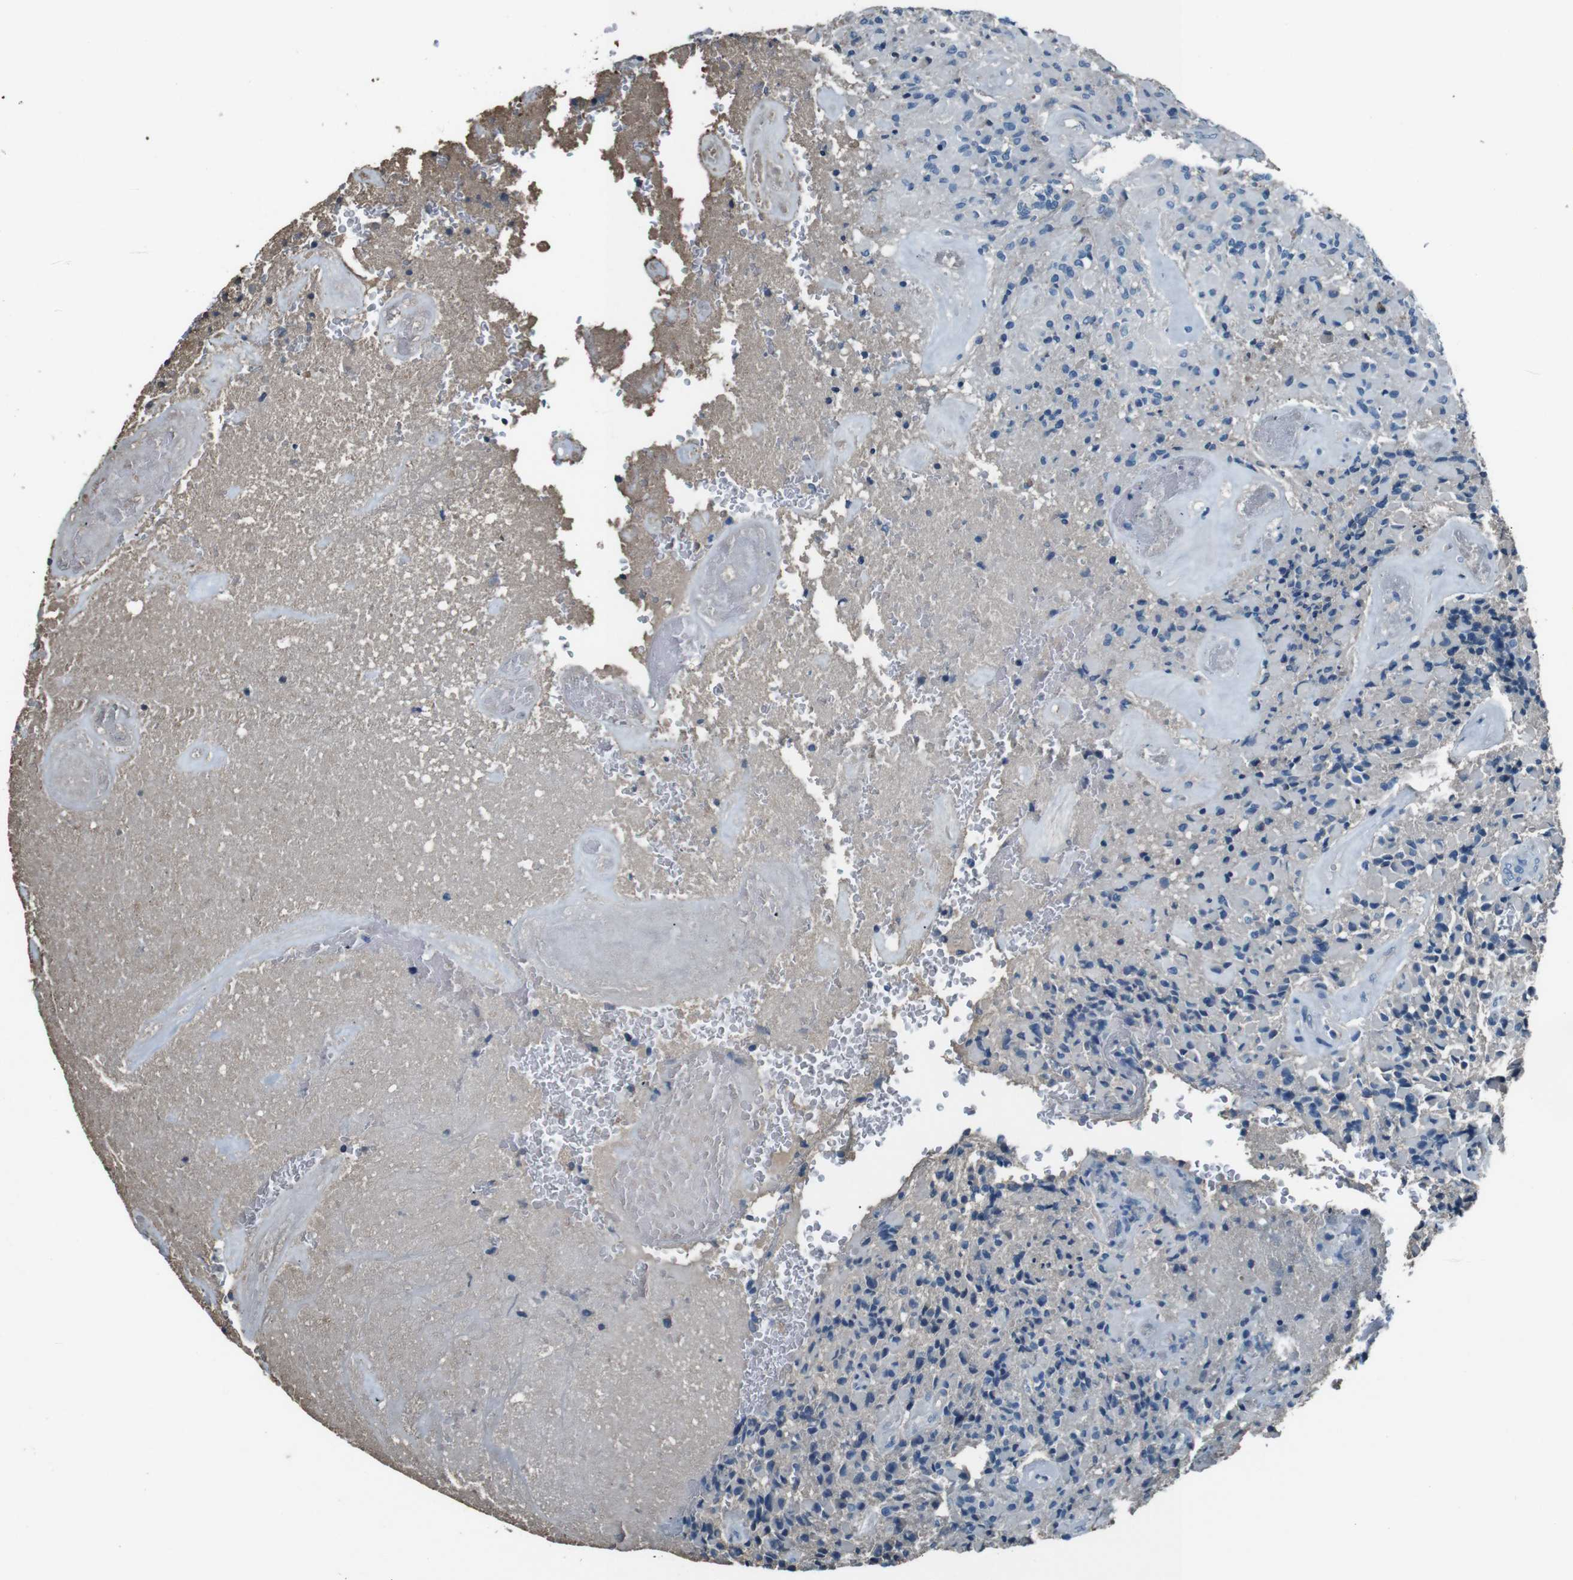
{"staining": {"intensity": "negative", "quantity": "none", "location": "none"}, "tissue": "glioma", "cell_type": "Tumor cells", "image_type": "cancer", "snomed": [{"axis": "morphology", "description": "Glioma, malignant, High grade"}, {"axis": "topography", "description": "Brain"}], "caption": "High magnification brightfield microscopy of glioma stained with DAB (3,3'-diaminobenzidine) (brown) and counterstained with hematoxylin (blue): tumor cells show no significant positivity. (DAB (3,3'-diaminobenzidine) immunohistochemistry (IHC), high magnification).", "gene": "LEP", "patient": {"sex": "male", "age": 71}}